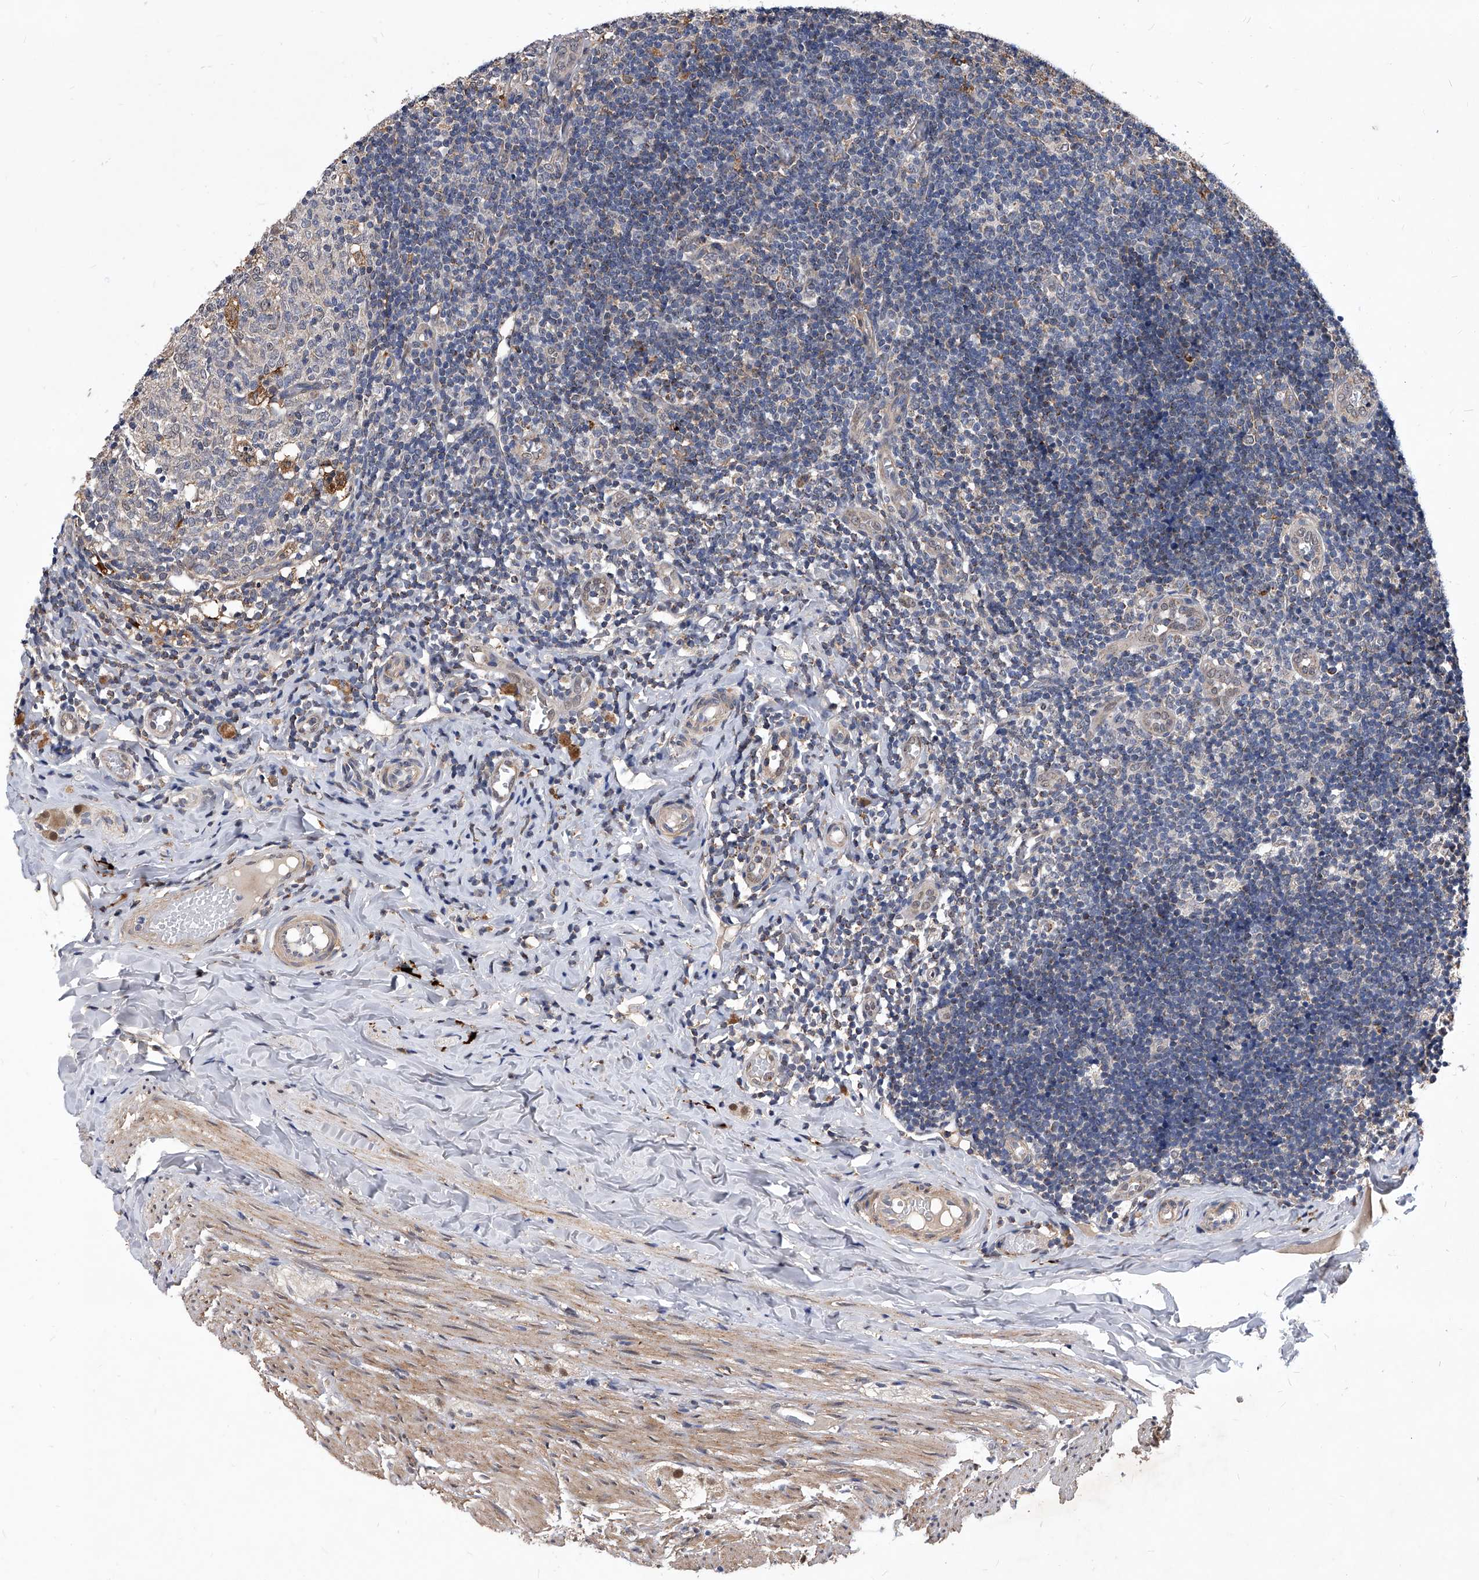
{"staining": {"intensity": "moderate", "quantity": ">75%", "location": "cytoplasmic/membranous"}, "tissue": "appendix", "cell_type": "Glandular cells", "image_type": "normal", "snomed": [{"axis": "morphology", "description": "Normal tissue, NOS"}, {"axis": "topography", "description": "Appendix"}], "caption": "A medium amount of moderate cytoplasmic/membranous positivity is present in approximately >75% of glandular cells in normal appendix.", "gene": "SOBP", "patient": {"sex": "male", "age": 8}}